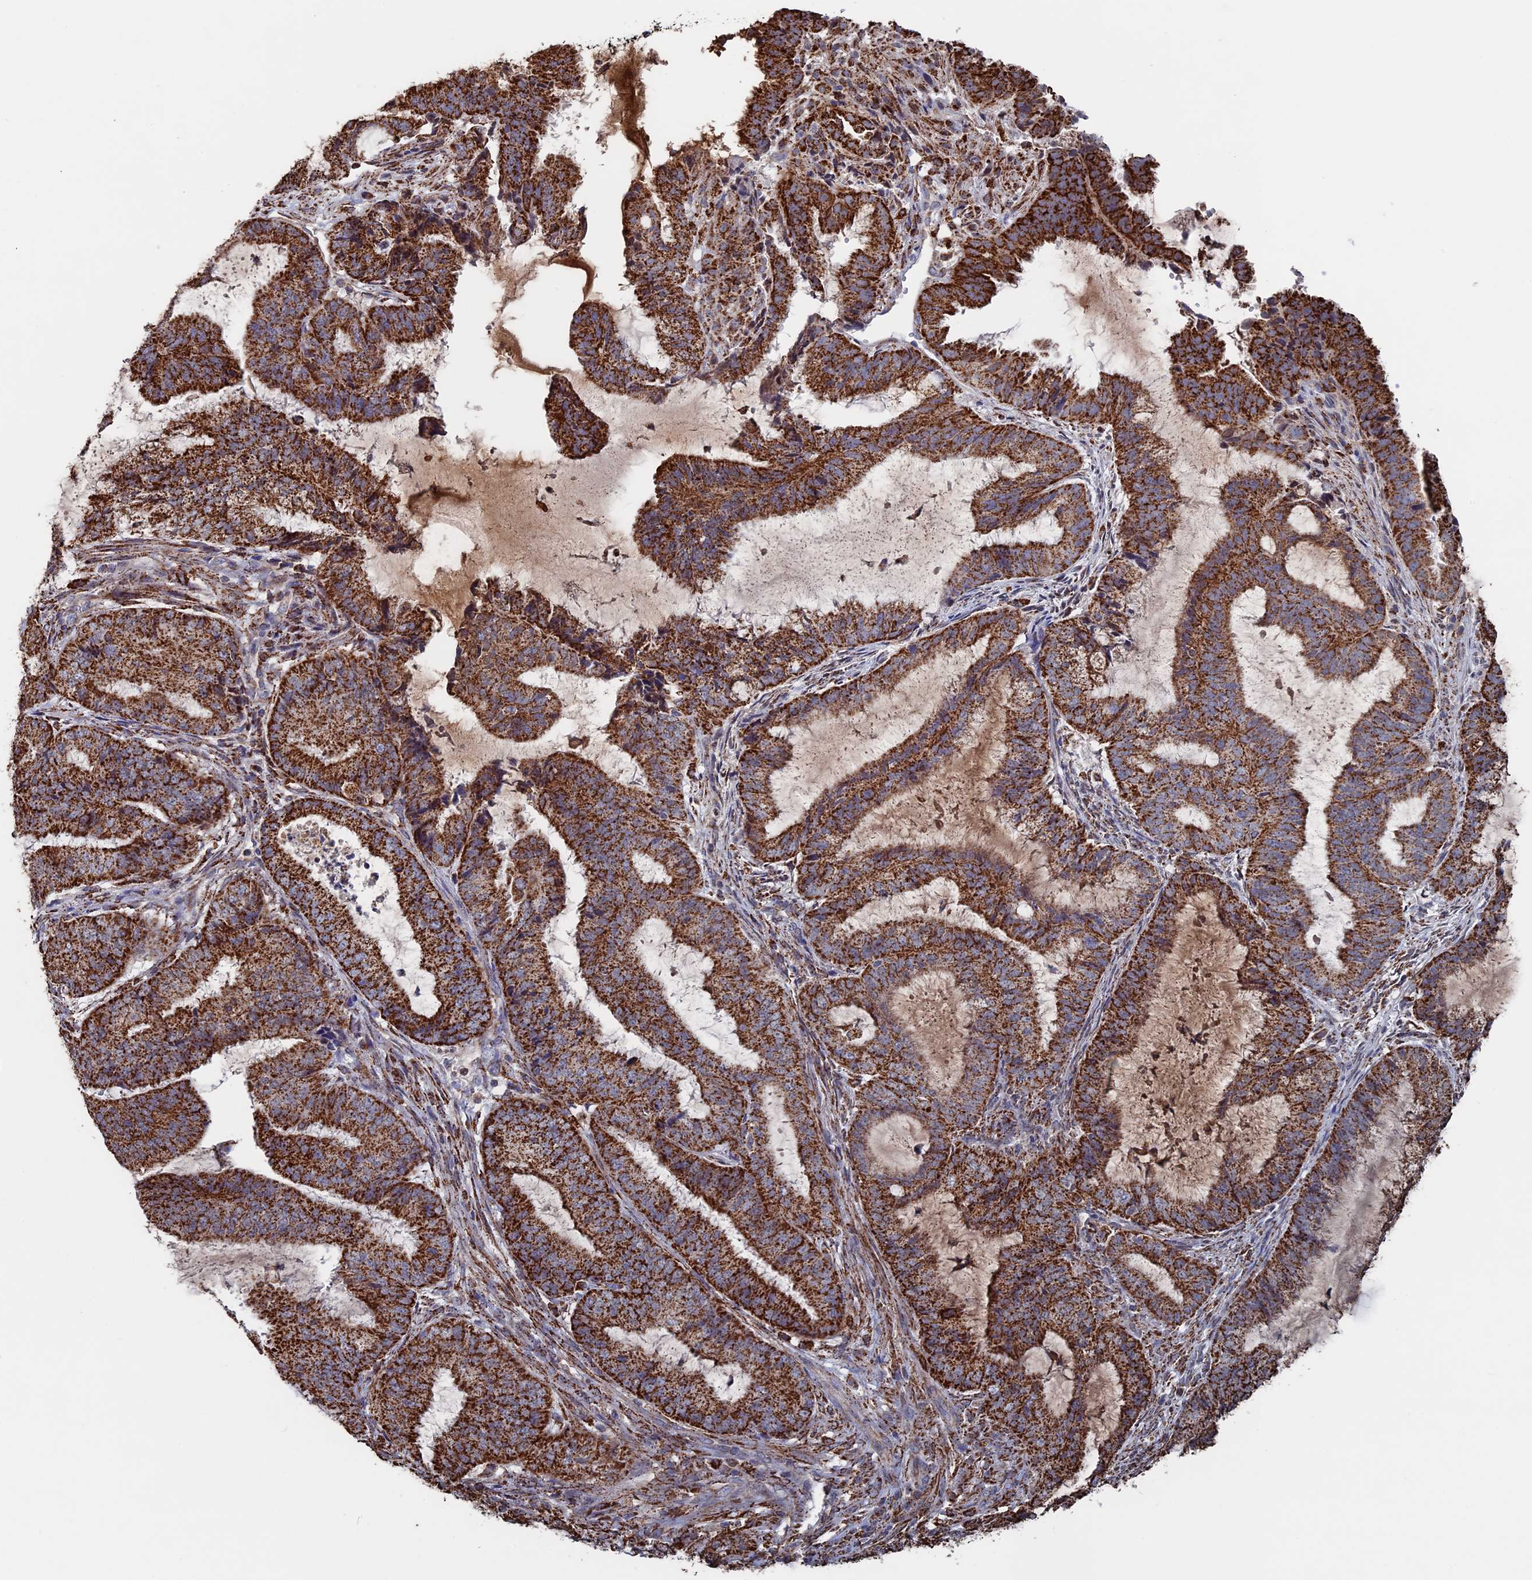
{"staining": {"intensity": "strong", "quantity": ">75%", "location": "cytoplasmic/membranous"}, "tissue": "endometrial cancer", "cell_type": "Tumor cells", "image_type": "cancer", "snomed": [{"axis": "morphology", "description": "Adenocarcinoma, NOS"}, {"axis": "topography", "description": "Endometrium"}], "caption": "A brown stain shows strong cytoplasmic/membranous staining of a protein in human endometrial cancer (adenocarcinoma) tumor cells.", "gene": "SEC24D", "patient": {"sex": "female", "age": 51}}